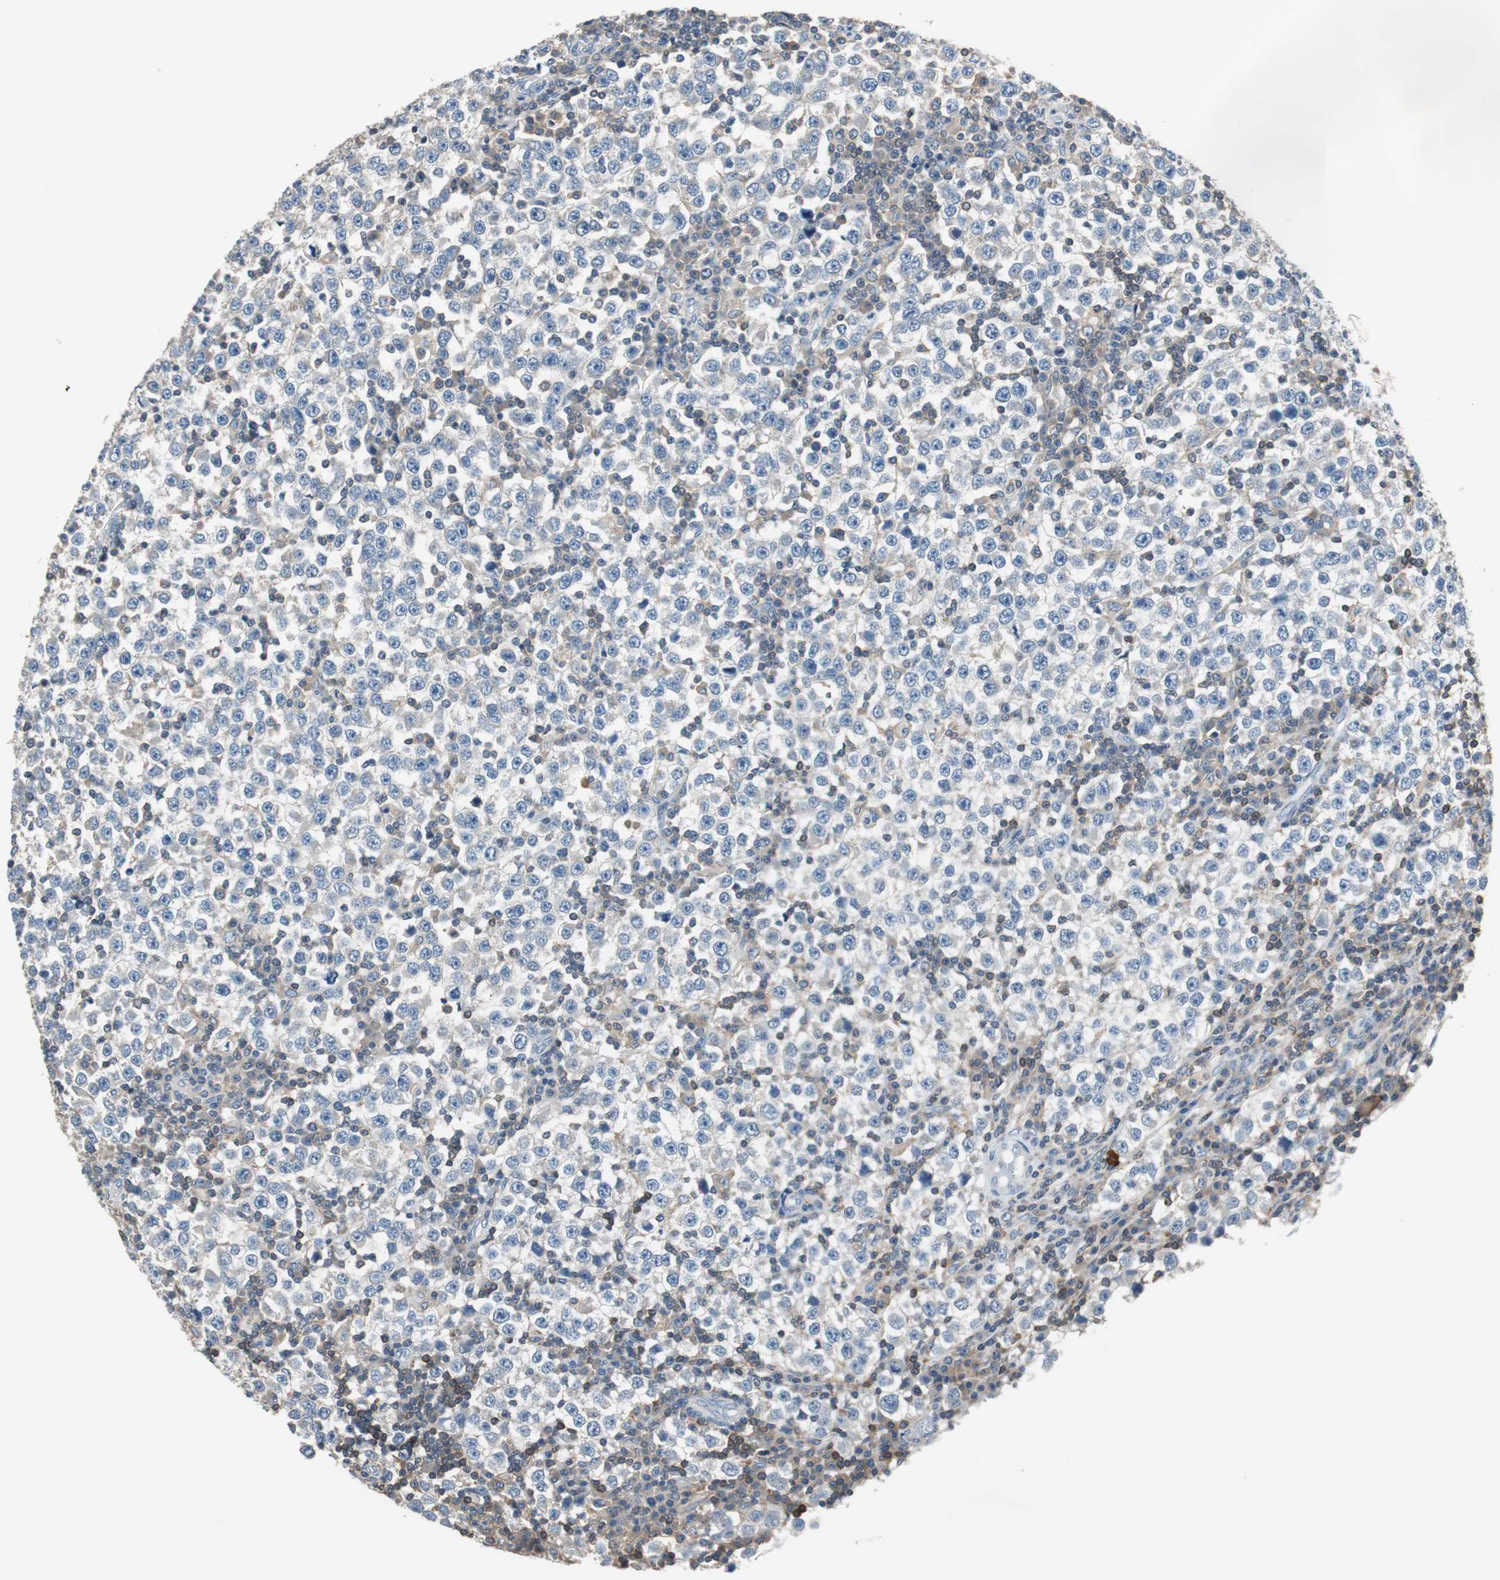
{"staining": {"intensity": "weak", "quantity": "<25%", "location": "cytoplasmic/membranous"}, "tissue": "testis cancer", "cell_type": "Tumor cells", "image_type": "cancer", "snomed": [{"axis": "morphology", "description": "Seminoma, NOS"}, {"axis": "topography", "description": "Testis"}], "caption": "Immunohistochemistry (IHC) of testis seminoma exhibits no positivity in tumor cells.", "gene": "PRKCA", "patient": {"sex": "male", "age": 65}}